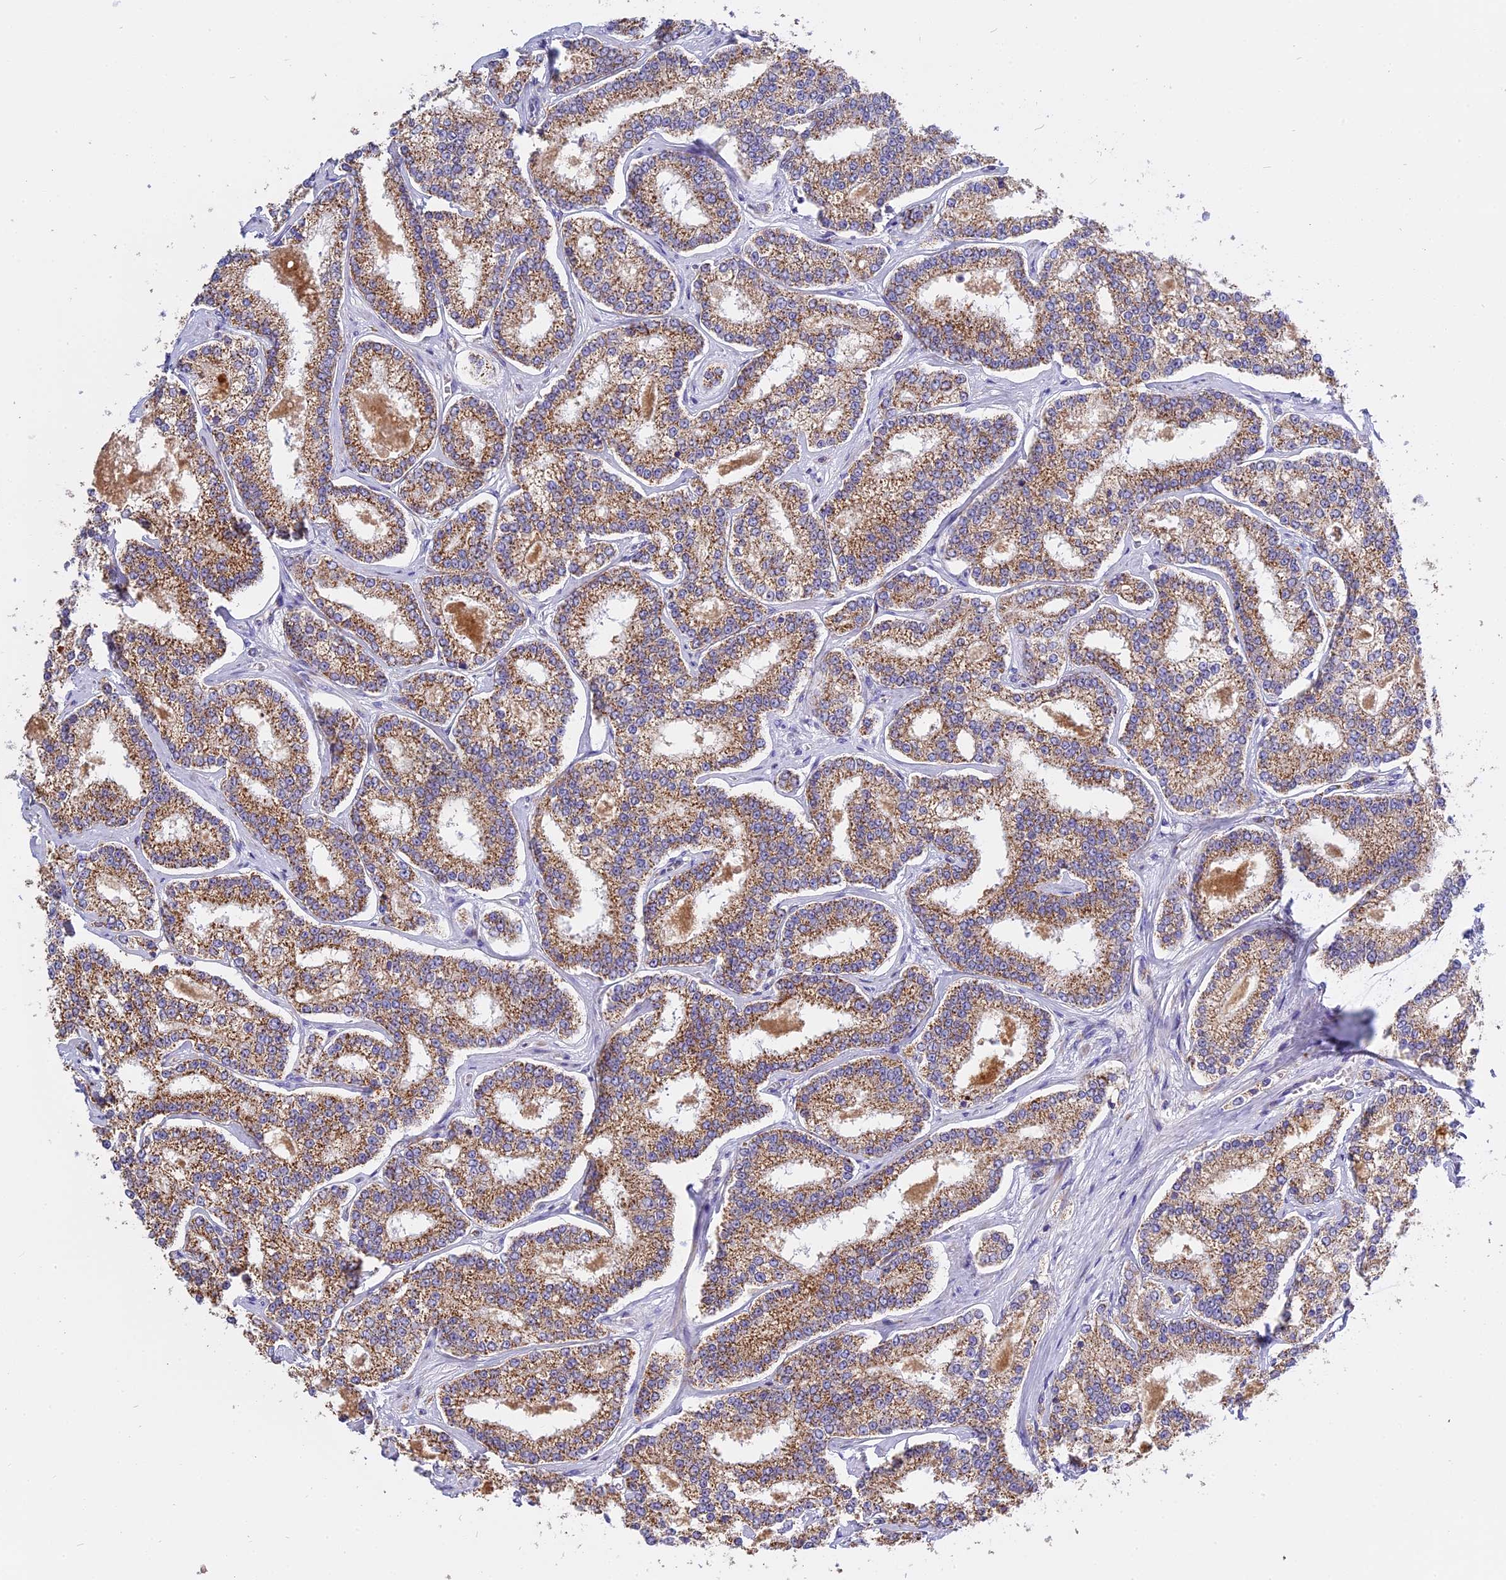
{"staining": {"intensity": "moderate", "quantity": ">75%", "location": "cytoplasmic/membranous"}, "tissue": "prostate cancer", "cell_type": "Tumor cells", "image_type": "cancer", "snomed": [{"axis": "morphology", "description": "Normal tissue, NOS"}, {"axis": "morphology", "description": "Adenocarcinoma, High grade"}, {"axis": "topography", "description": "Prostate"}], "caption": "This image shows IHC staining of human prostate cancer (adenocarcinoma (high-grade)), with medium moderate cytoplasmic/membranous staining in about >75% of tumor cells.", "gene": "MRPS34", "patient": {"sex": "male", "age": 83}}